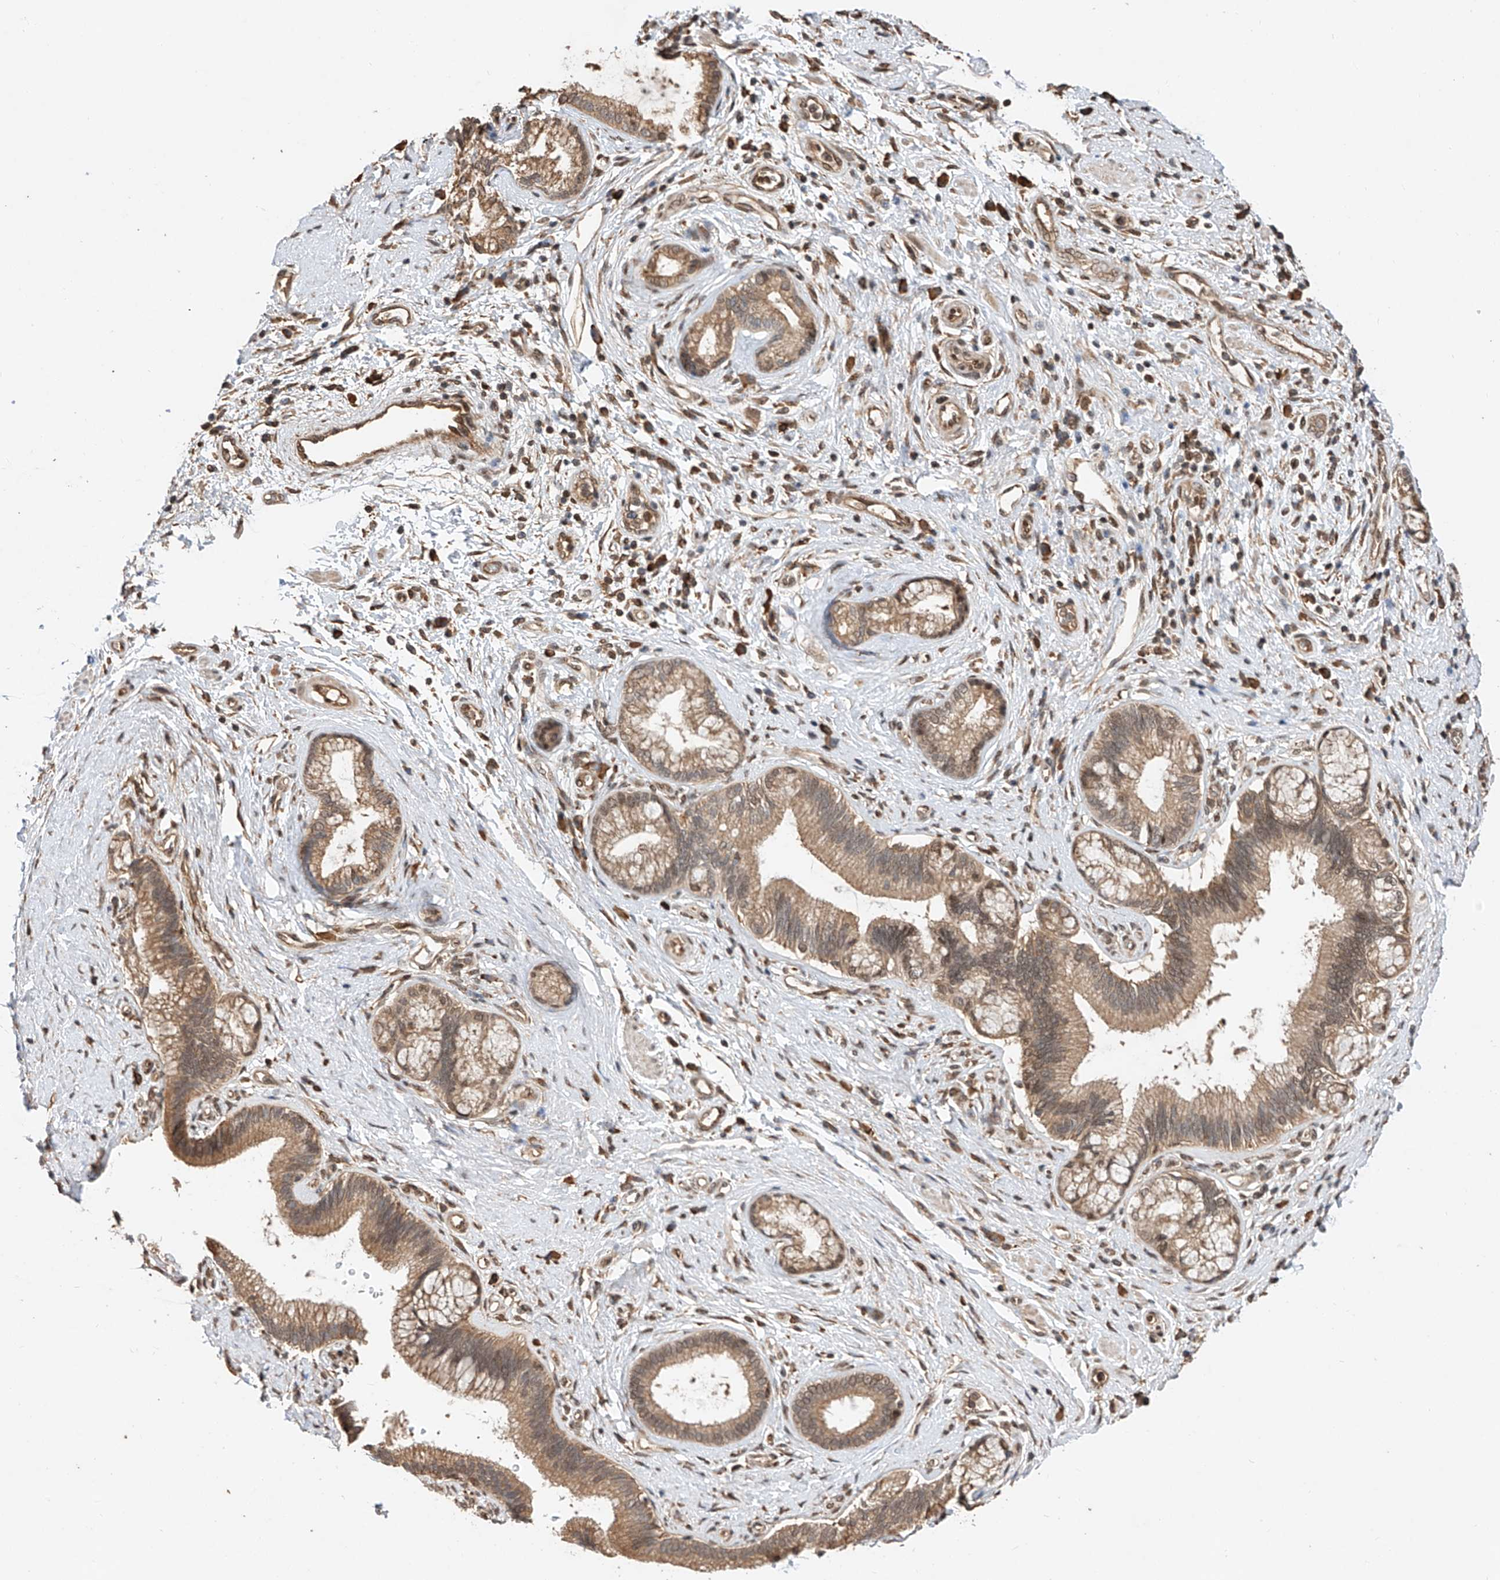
{"staining": {"intensity": "moderate", "quantity": ">75%", "location": "cytoplasmic/membranous"}, "tissue": "pancreatic cancer", "cell_type": "Tumor cells", "image_type": "cancer", "snomed": [{"axis": "morphology", "description": "Adenocarcinoma, NOS"}, {"axis": "topography", "description": "Pancreas"}], "caption": "IHC staining of pancreatic adenocarcinoma, which exhibits medium levels of moderate cytoplasmic/membranous expression in about >75% of tumor cells indicating moderate cytoplasmic/membranous protein expression. The staining was performed using DAB (3,3'-diaminobenzidine) (brown) for protein detection and nuclei were counterstained in hematoxylin (blue).", "gene": "RILPL2", "patient": {"sex": "female", "age": 73}}